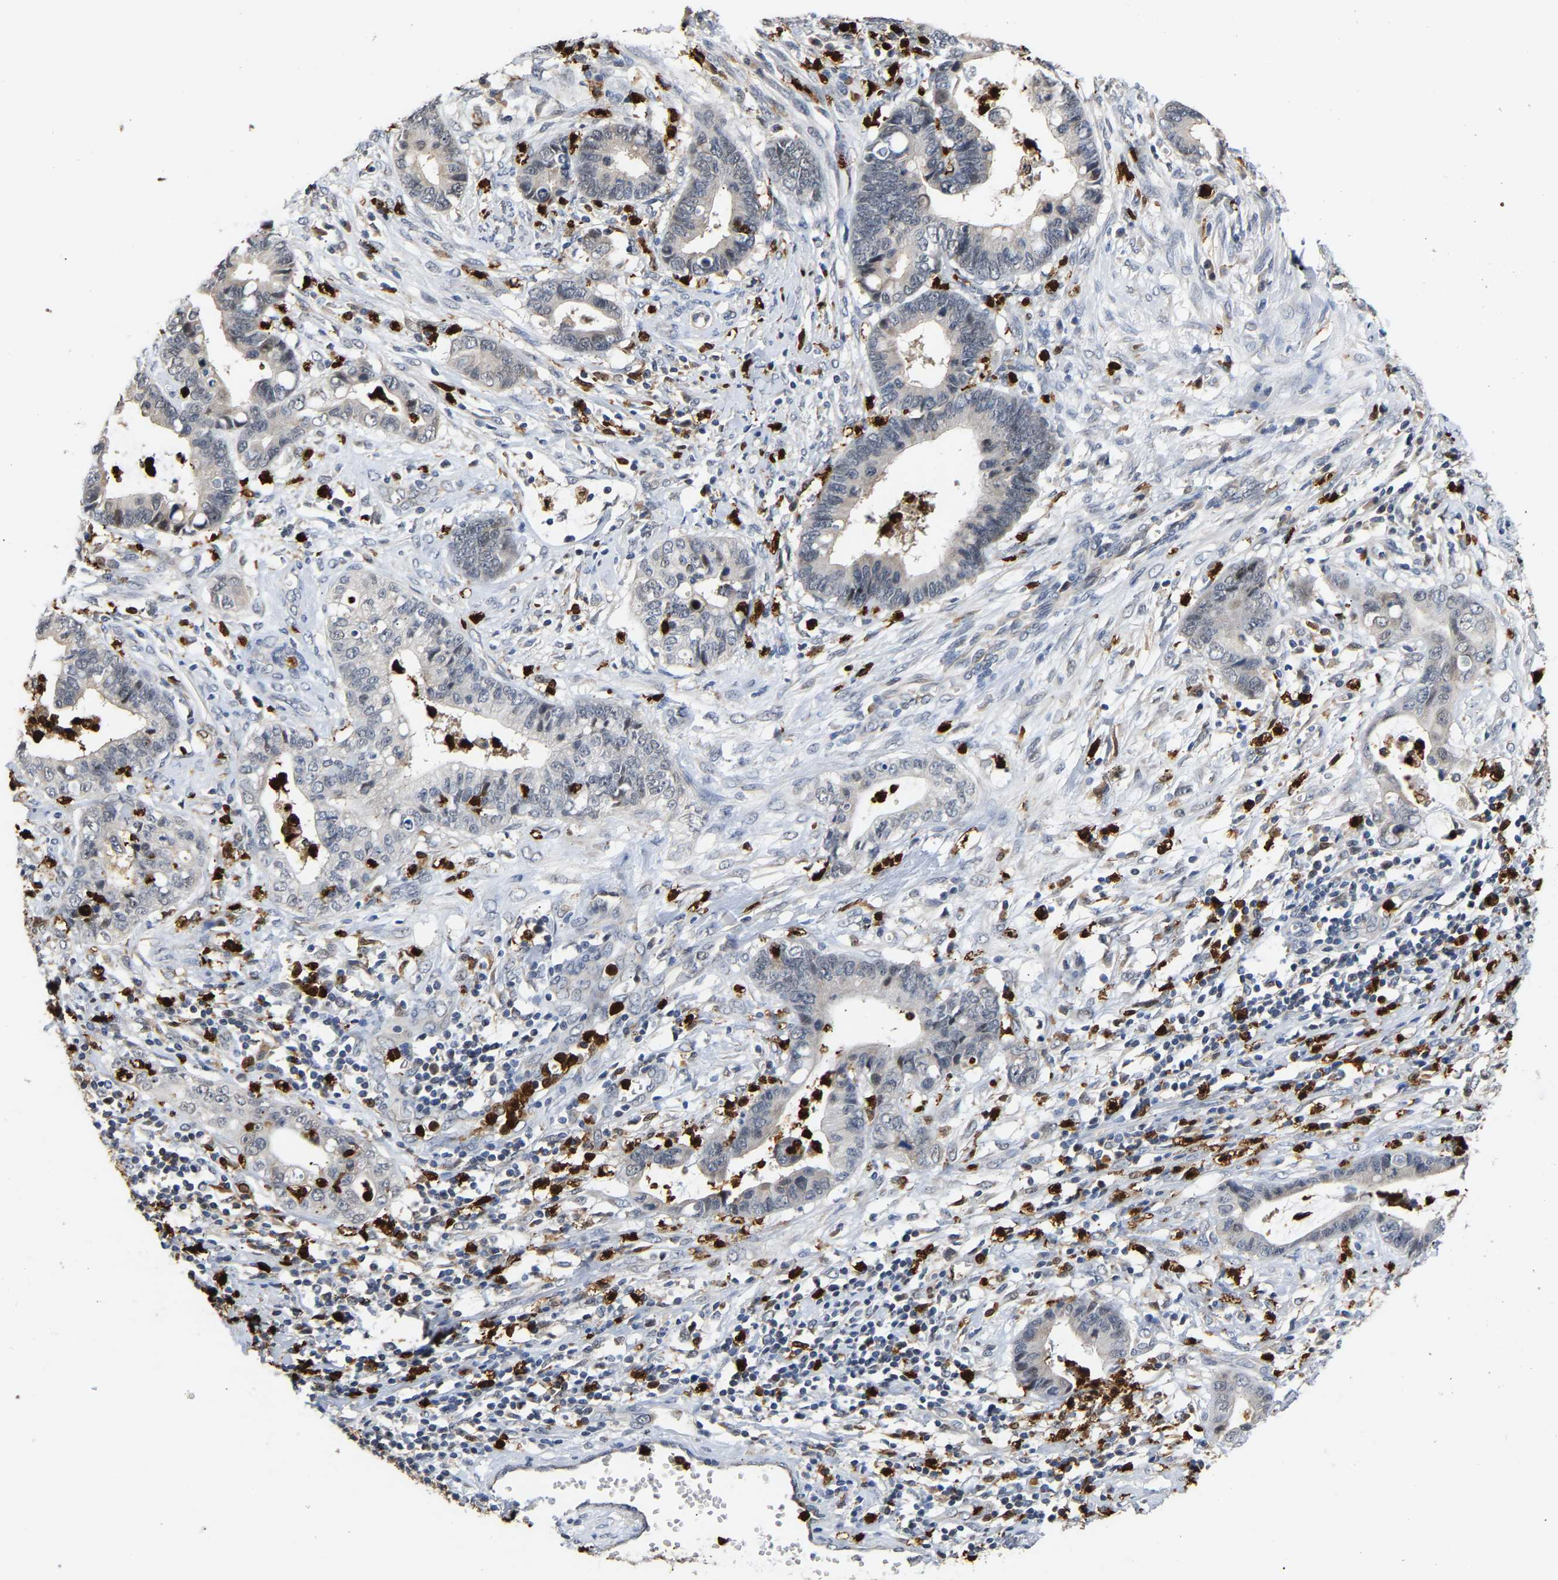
{"staining": {"intensity": "weak", "quantity": "<25%", "location": "cytoplasmic/membranous"}, "tissue": "cervical cancer", "cell_type": "Tumor cells", "image_type": "cancer", "snomed": [{"axis": "morphology", "description": "Adenocarcinoma, NOS"}, {"axis": "topography", "description": "Cervix"}], "caption": "This micrograph is of cervical adenocarcinoma stained with immunohistochemistry to label a protein in brown with the nuclei are counter-stained blue. There is no staining in tumor cells.", "gene": "TDRD7", "patient": {"sex": "female", "age": 44}}